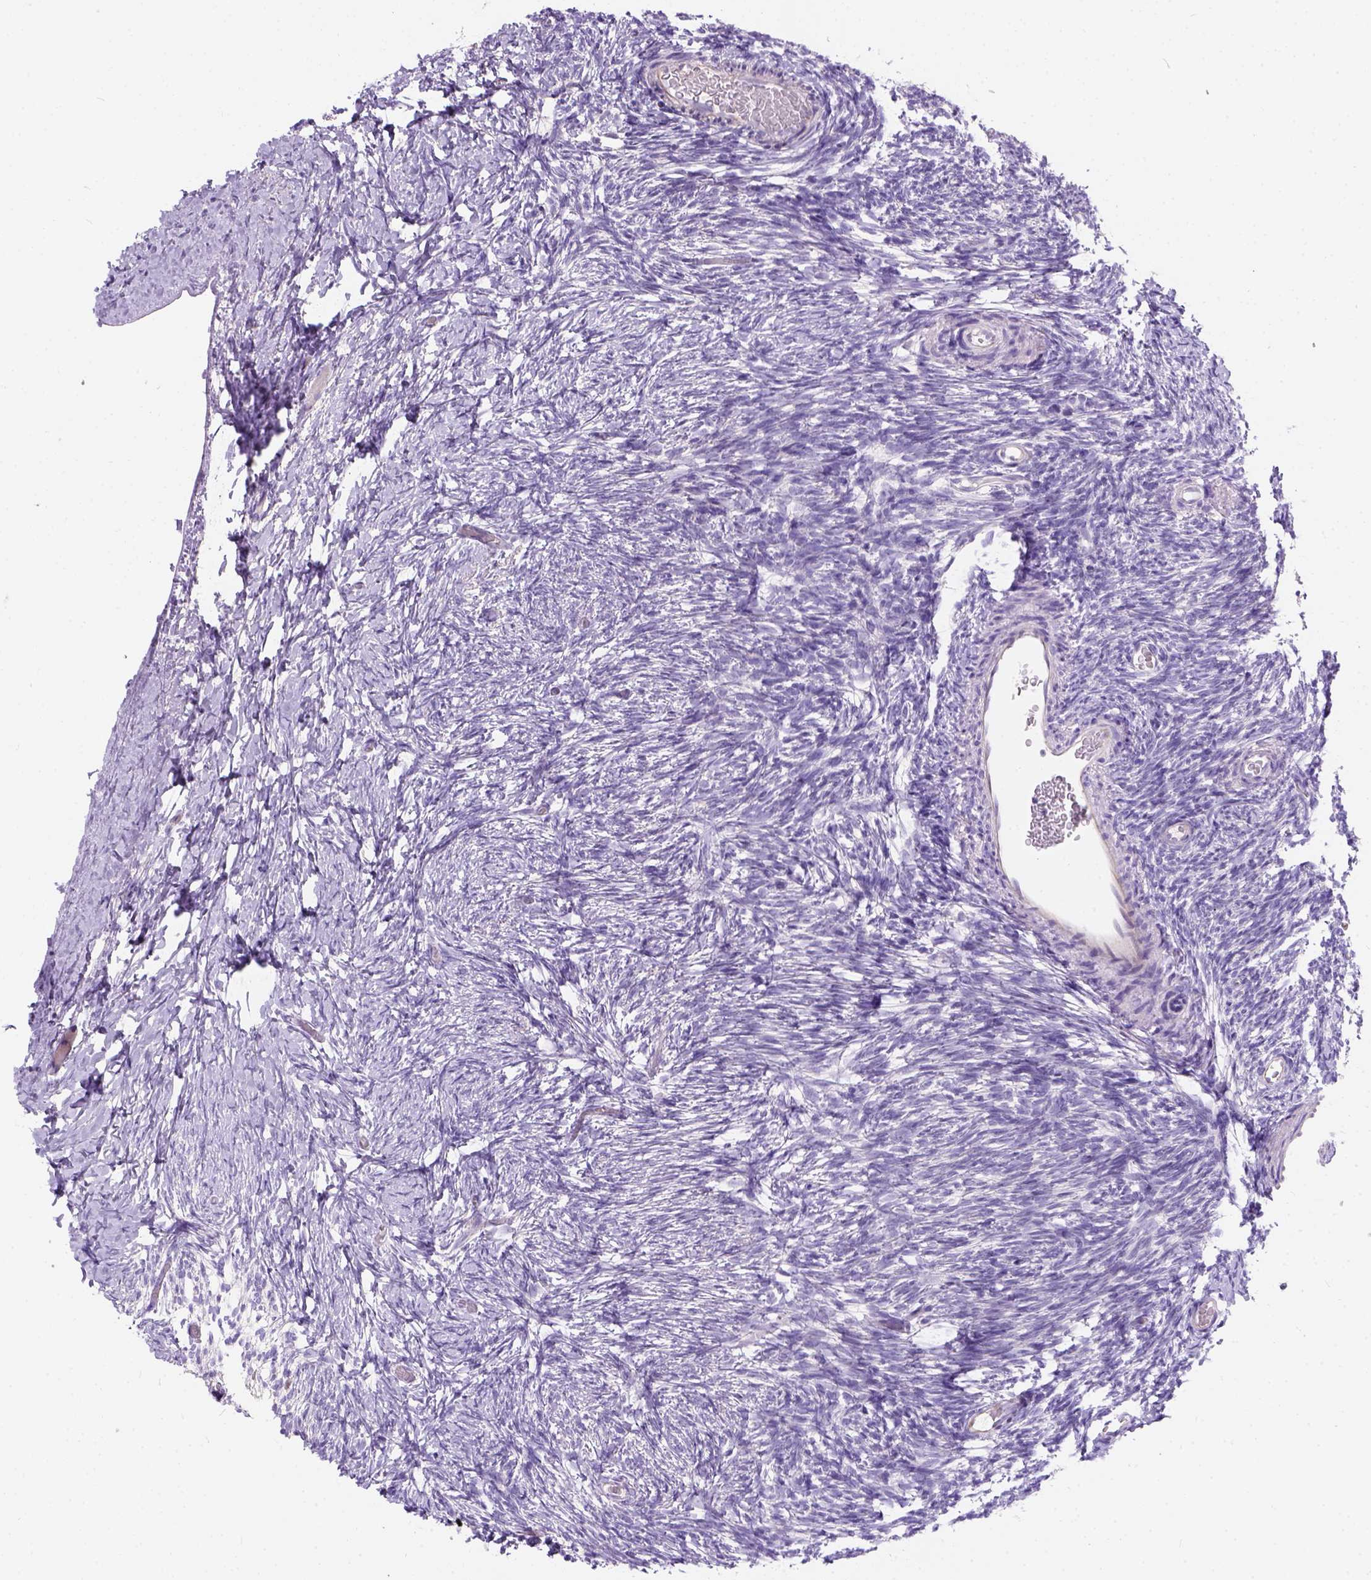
{"staining": {"intensity": "negative", "quantity": "none", "location": "none"}, "tissue": "ovary", "cell_type": "Follicle cells", "image_type": "normal", "snomed": [{"axis": "morphology", "description": "Normal tissue, NOS"}, {"axis": "topography", "description": "Ovary"}], "caption": "DAB (3,3'-diaminobenzidine) immunohistochemical staining of benign ovary reveals no significant positivity in follicle cells.", "gene": "C20orf144", "patient": {"sex": "female", "age": 39}}